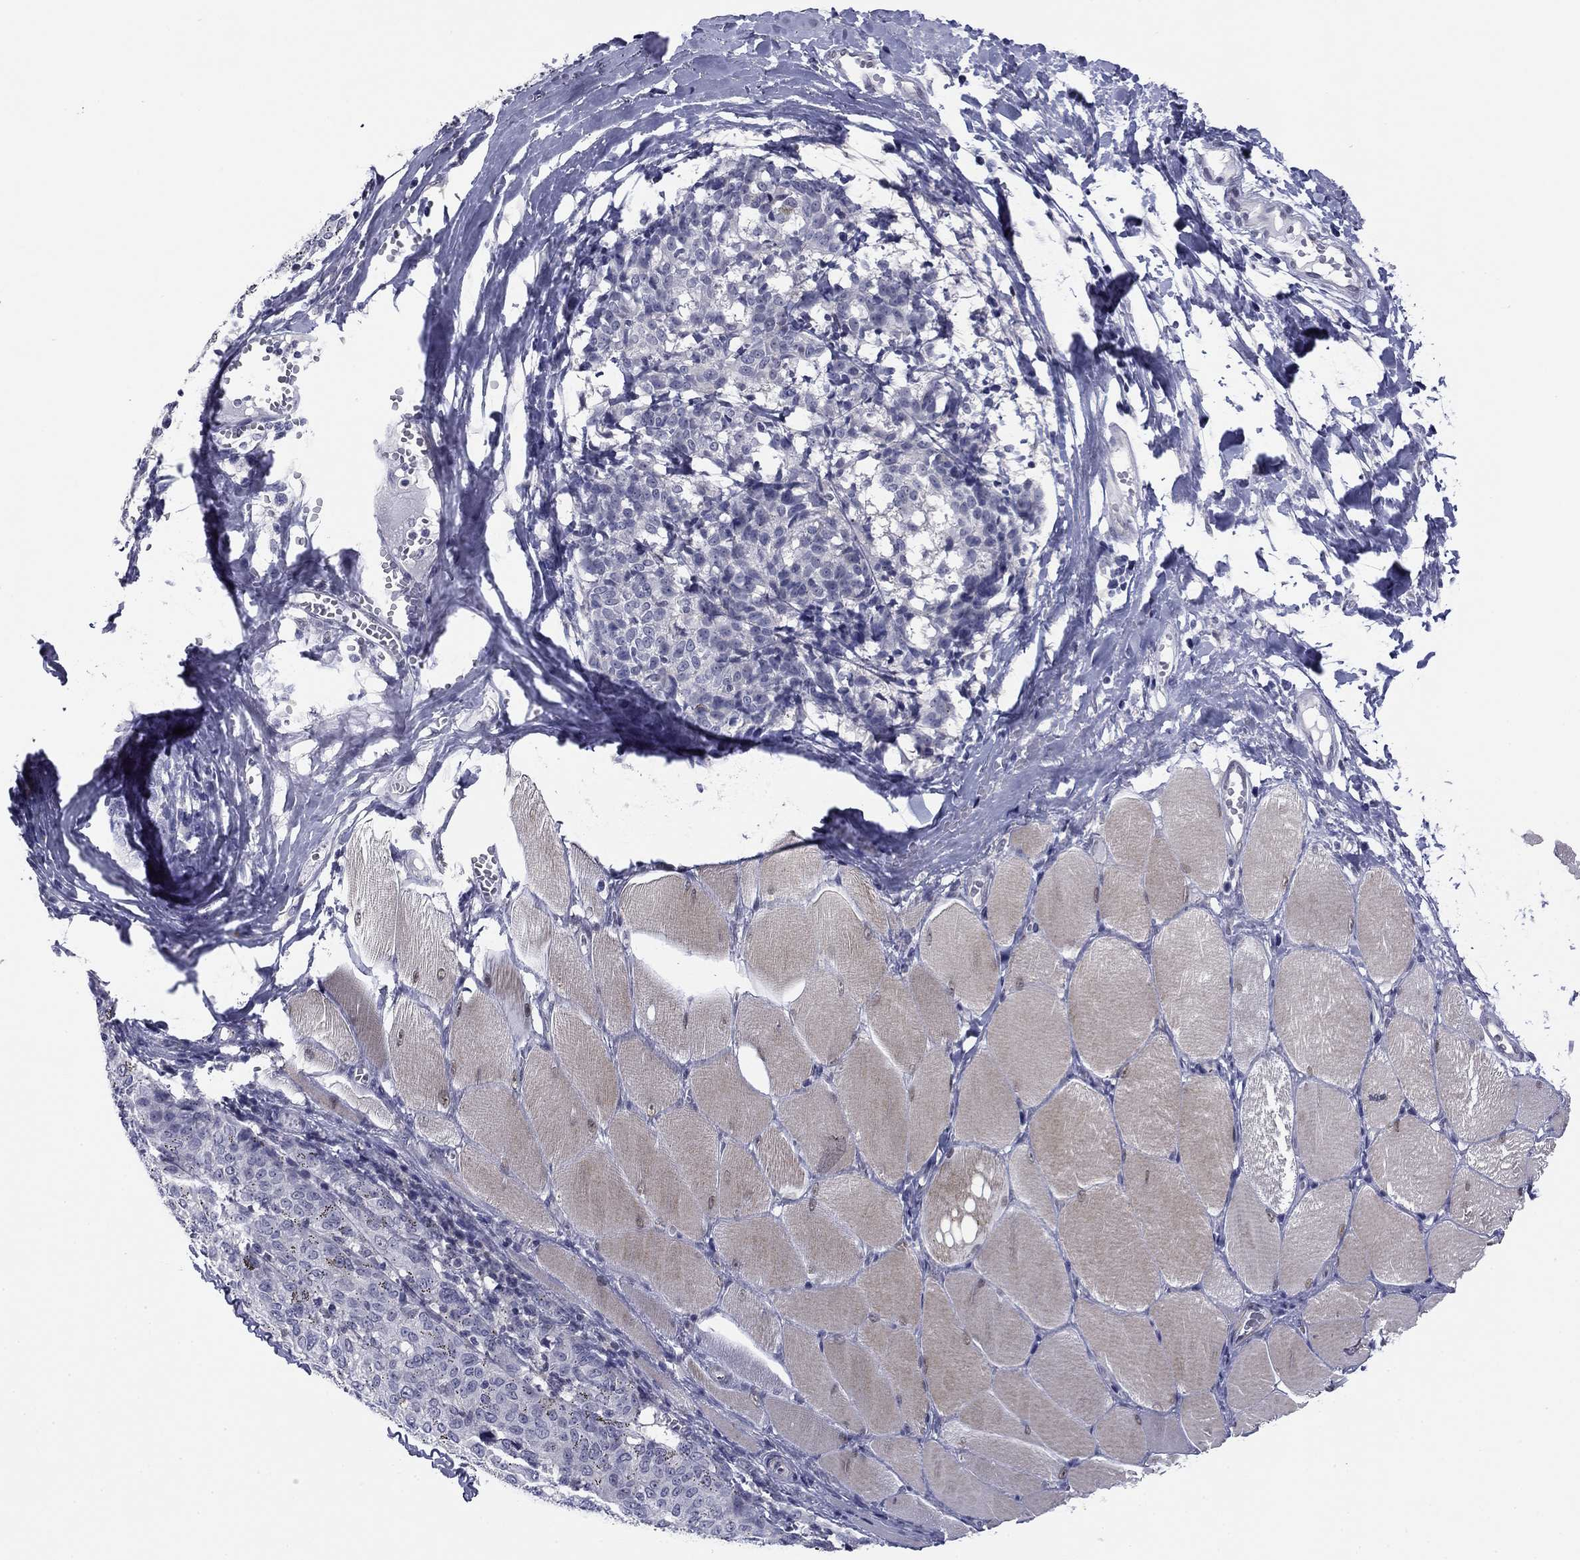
{"staining": {"intensity": "negative", "quantity": "none", "location": "none"}, "tissue": "melanoma", "cell_type": "Tumor cells", "image_type": "cancer", "snomed": [{"axis": "morphology", "description": "Malignant melanoma, NOS"}, {"axis": "topography", "description": "Skin"}], "caption": "Melanoma was stained to show a protein in brown. There is no significant expression in tumor cells.", "gene": "TIGD4", "patient": {"sex": "female", "age": 72}}